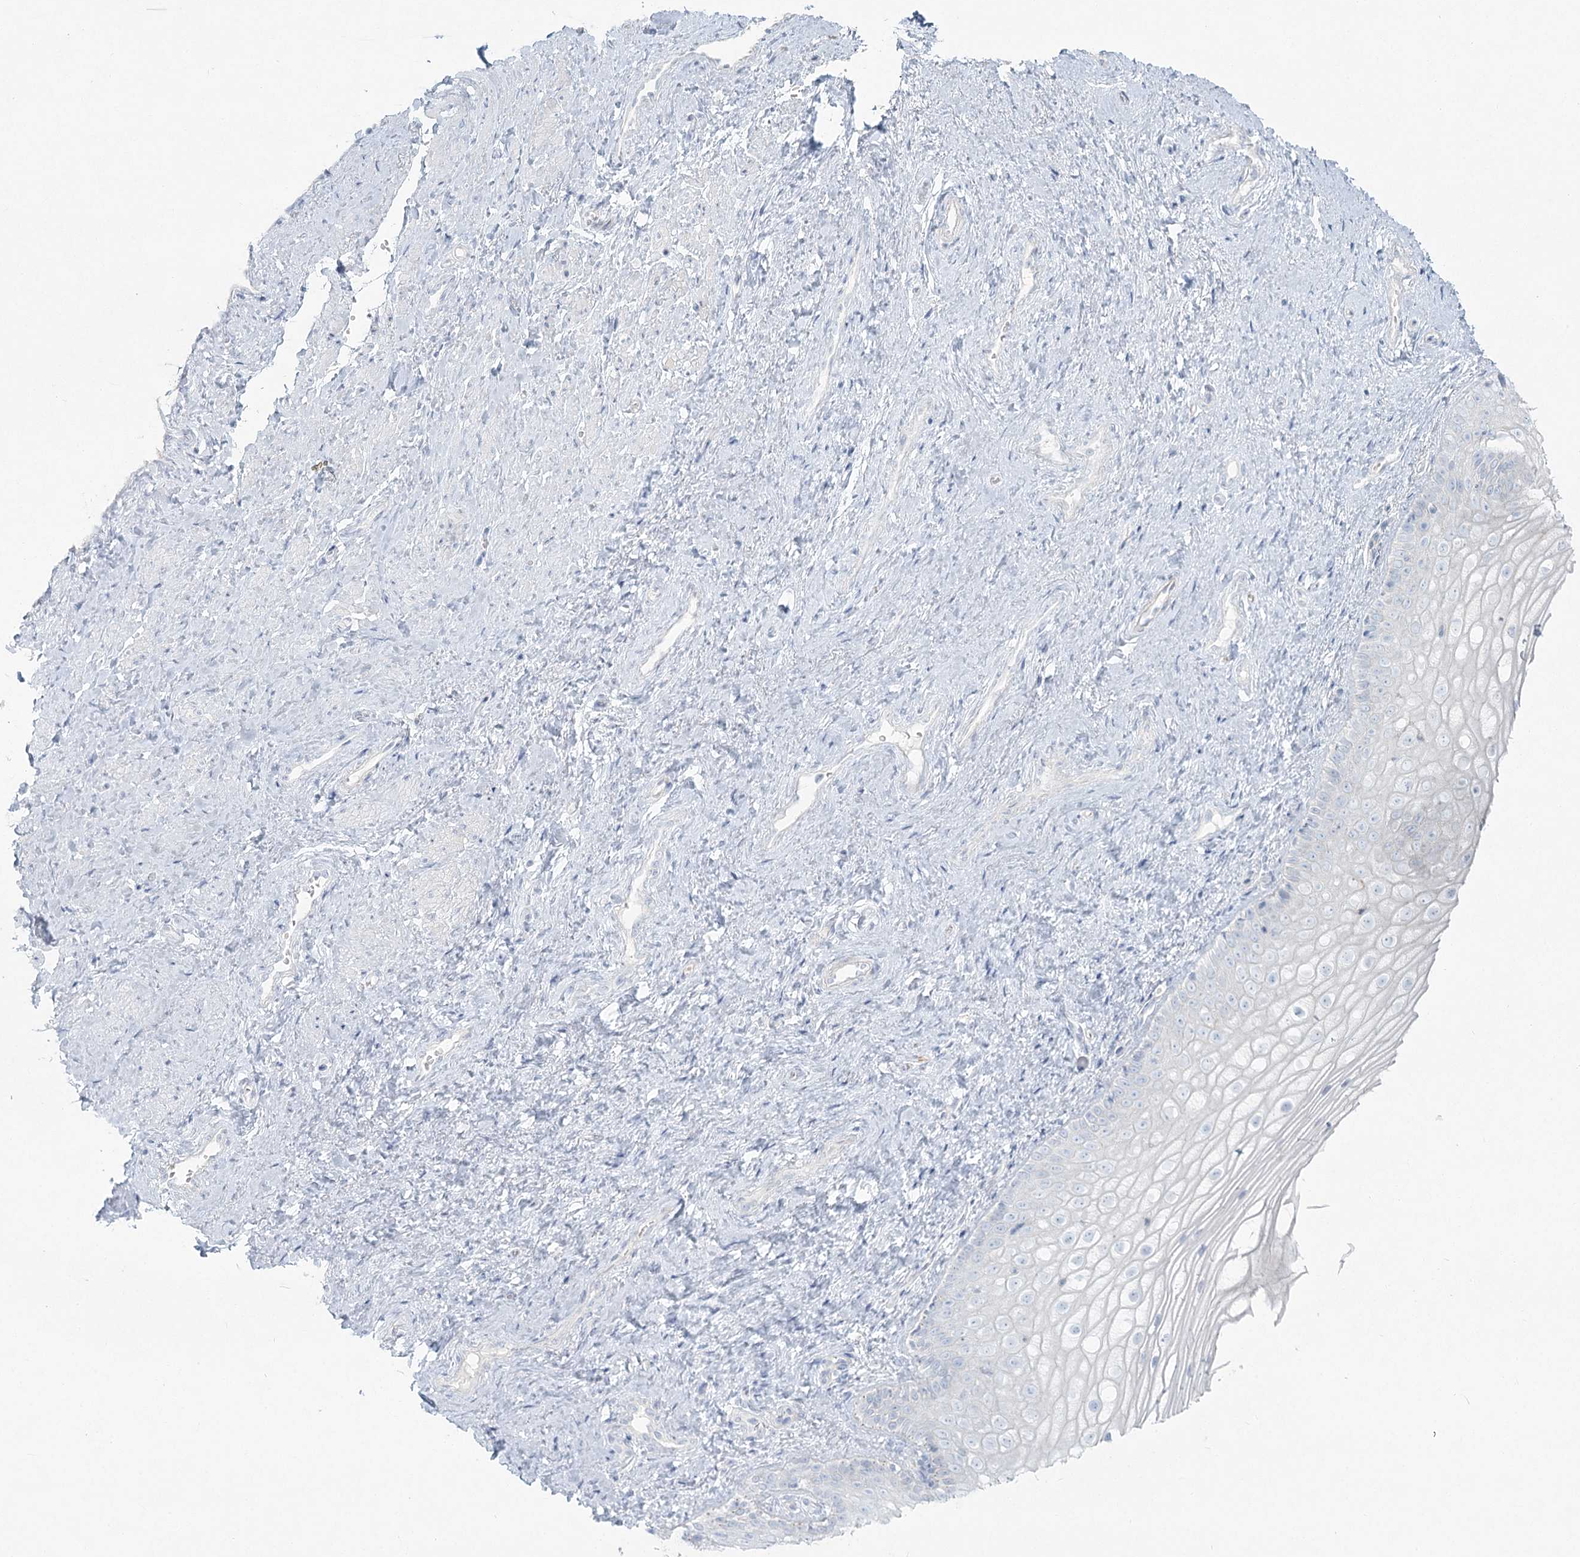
{"staining": {"intensity": "negative", "quantity": "none", "location": "none"}, "tissue": "vagina", "cell_type": "Squamous epithelial cells", "image_type": "normal", "snomed": [{"axis": "morphology", "description": "Normal tissue, NOS"}, {"axis": "topography", "description": "Vagina"}], "caption": "Immunohistochemical staining of benign vagina reveals no significant expression in squamous epithelial cells. The staining was performed using DAB (3,3'-diaminobenzidine) to visualize the protein expression in brown, while the nuclei were stained in blue with hematoxylin (Magnification: 20x).", "gene": "LRP2BP", "patient": {"sex": "female", "age": 46}}